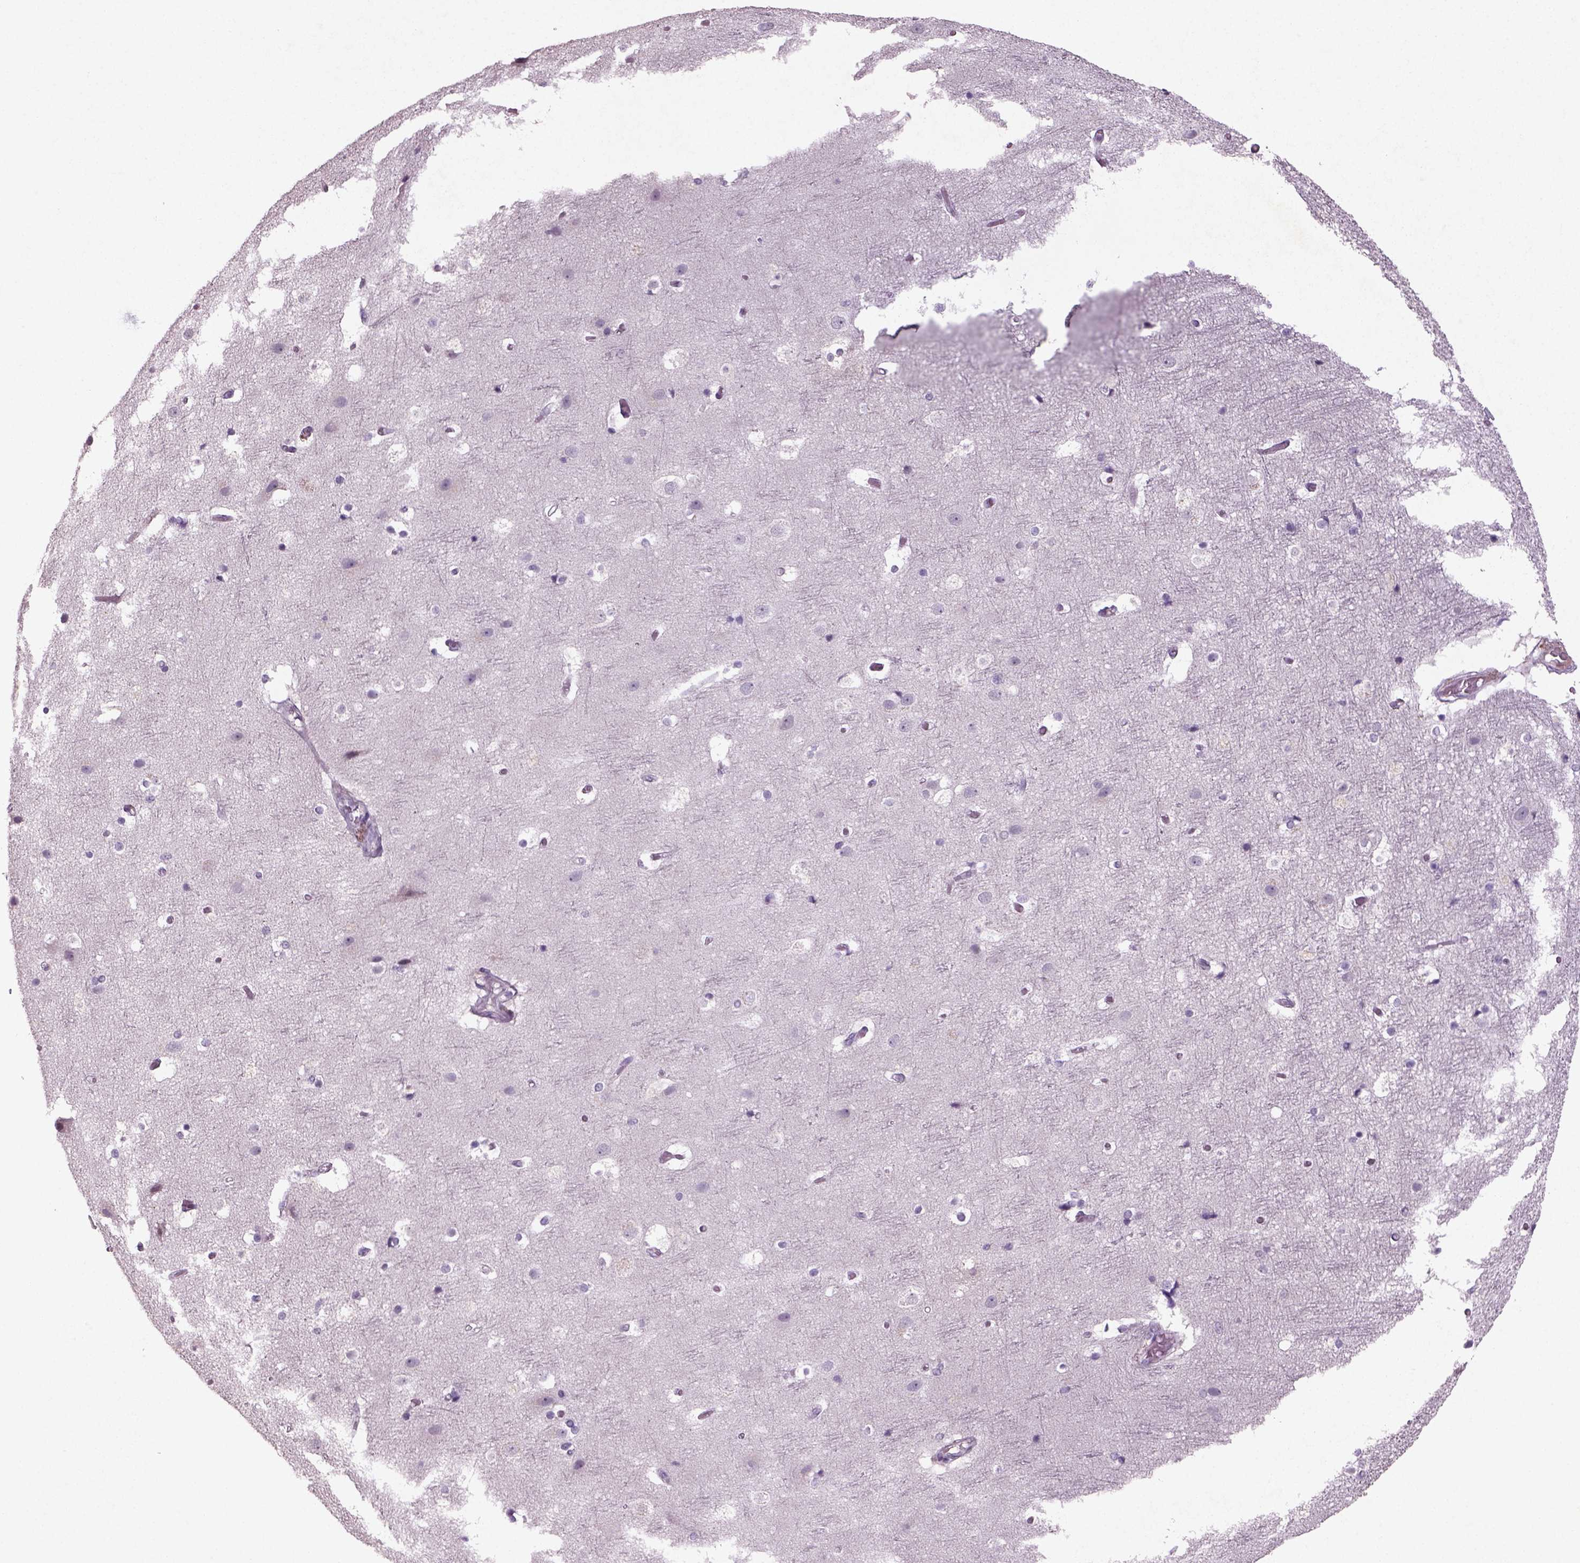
{"staining": {"intensity": "negative", "quantity": "none", "location": "none"}, "tissue": "cerebral cortex", "cell_type": "Endothelial cells", "image_type": "normal", "snomed": [{"axis": "morphology", "description": "Normal tissue, NOS"}, {"axis": "topography", "description": "Cerebral cortex"}], "caption": "The photomicrograph reveals no staining of endothelial cells in normal cerebral cortex.", "gene": "PENK", "patient": {"sex": "female", "age": 52}}